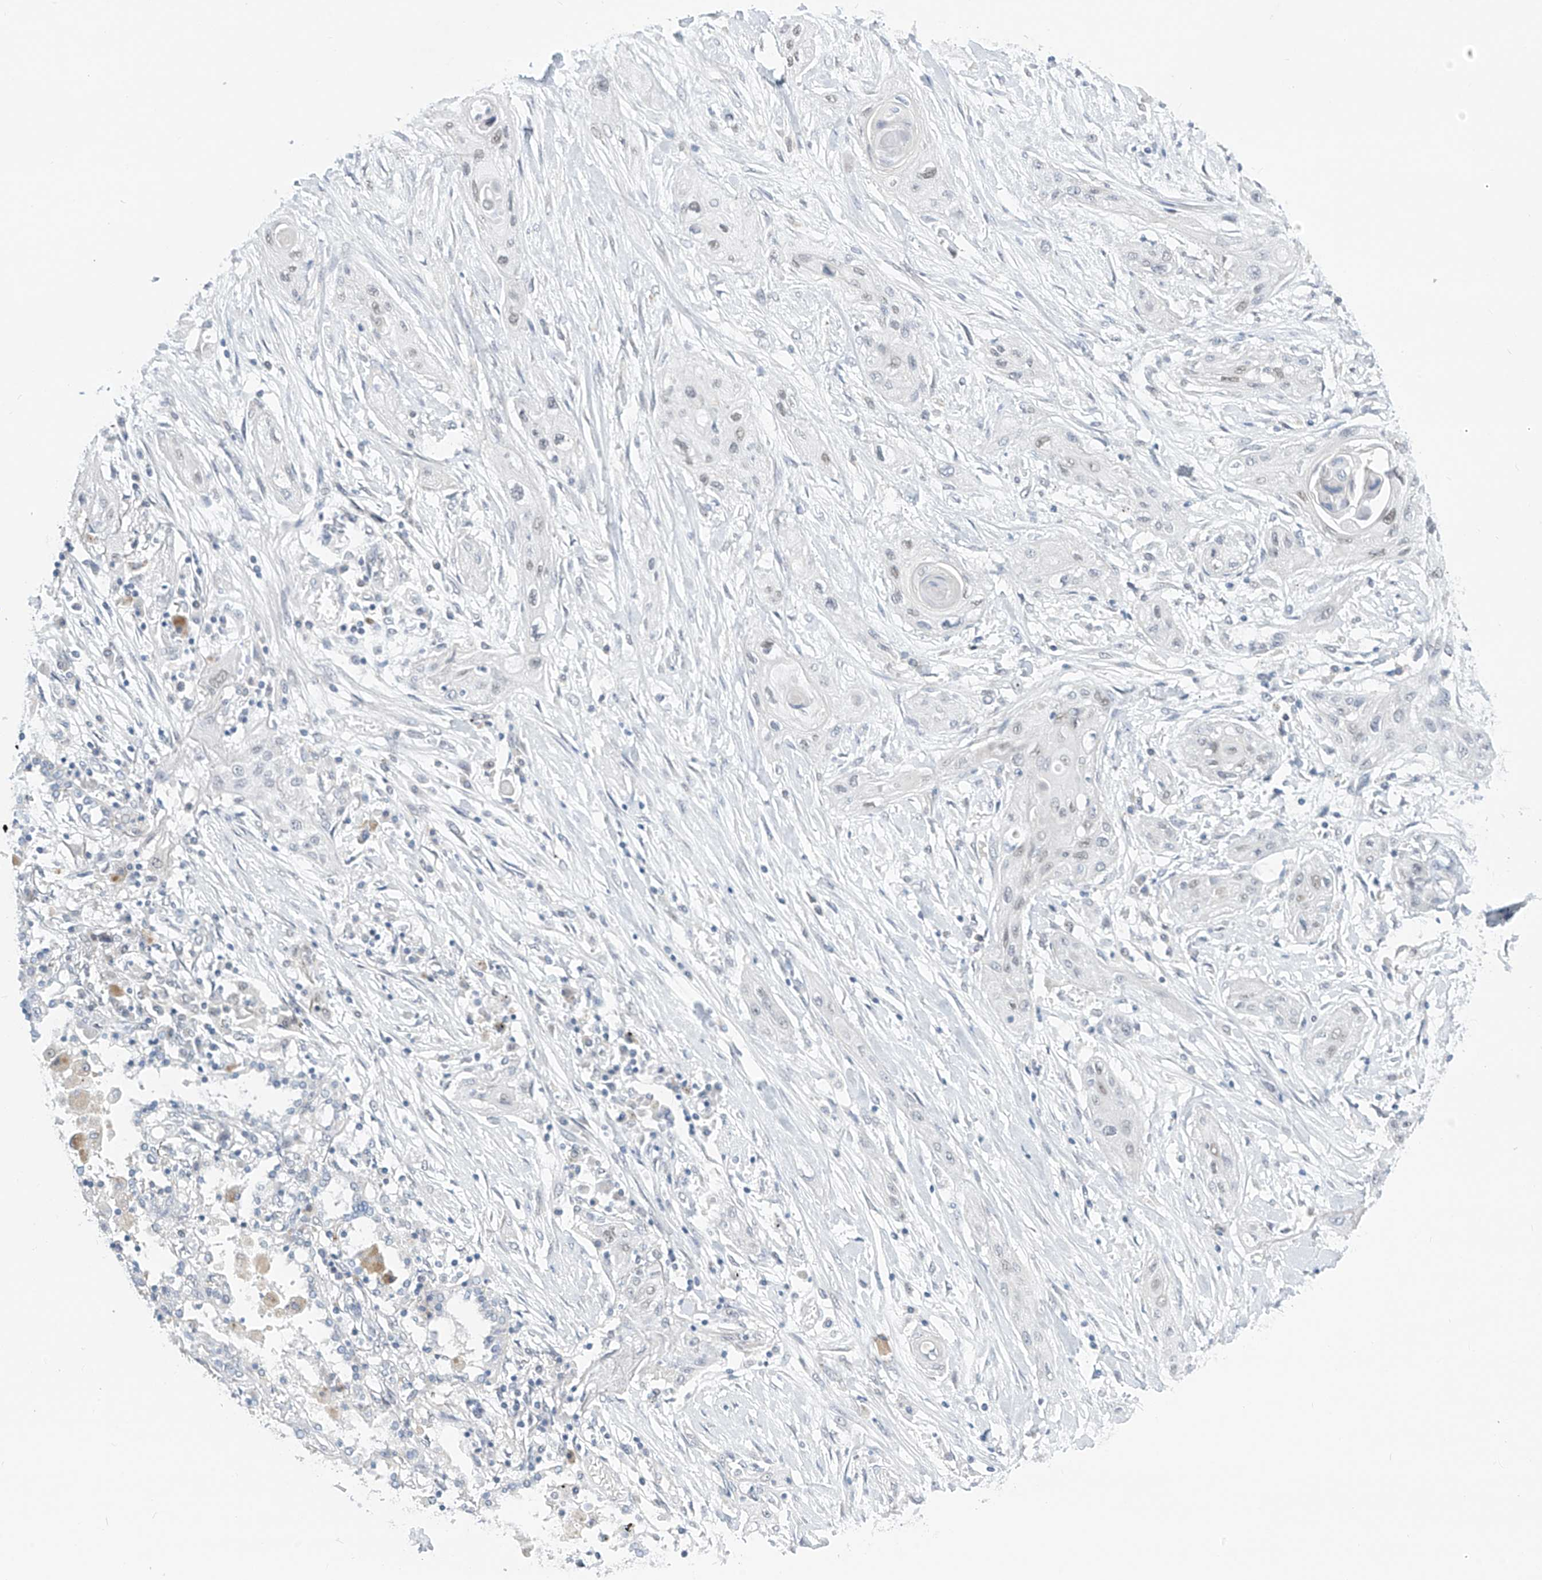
{"staining": {"intensity": "negative", "quantity": "none", "location": "none"}, "tissue": "lung cancer", "cell_type": "Tumor cells", "image_type": "cancer", "snomed": [{"axis": "morphology", "description": "Squamous cell carcinoma, NOS"}, {"axis": "topography", "description": "Lung"}], "caption": "The micrograph exhibits no significant staining in tumor cells of squamous cell carcinoma (lung).", "gene": "APLF", "patient": {"sex": "female", "age": 47}}